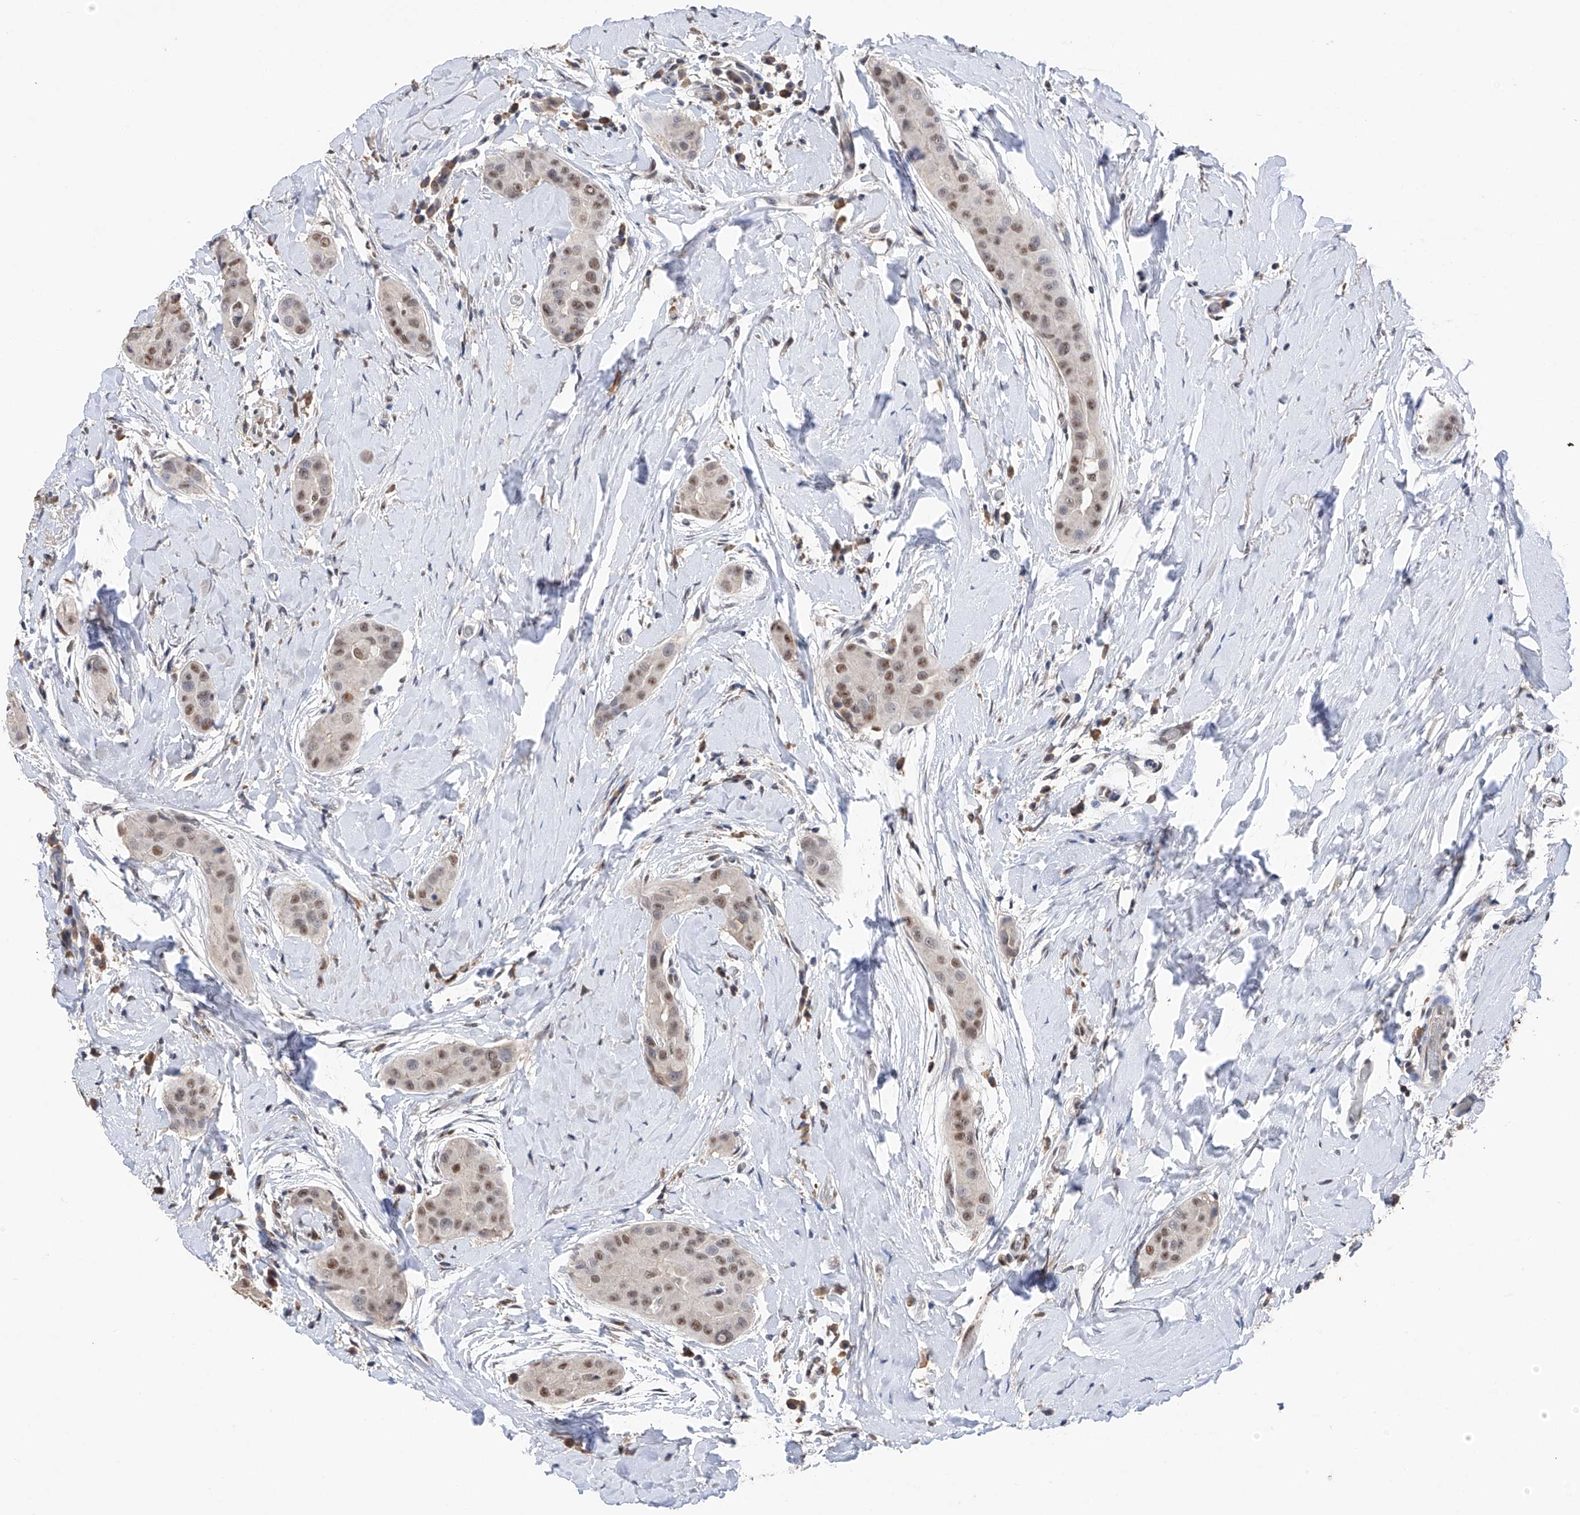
{"staining": {"intensity": "moderate", "quantity": ">75%", "location": "nuclear"}, "tissue": "thyroid cancer", "cell_type": "Tumor cells", "image_type": "cancer", "snomed": [{"axis": "morphology", "description": "Papillary adenocarcinoma, NOS"}, {"axis": "topography", "description": "Thyroid gland"}], "caption": "Brown immunohistochemical staining in human papillary adenocarcinoma (thyroid) shows moderate nuclear staining in approximately >75% of tumor cells. (Brightfield microscopy of DAB IHC at high magnification).", "gene": "DMAP1", "patient": {"sex": "male", "age": 33}}